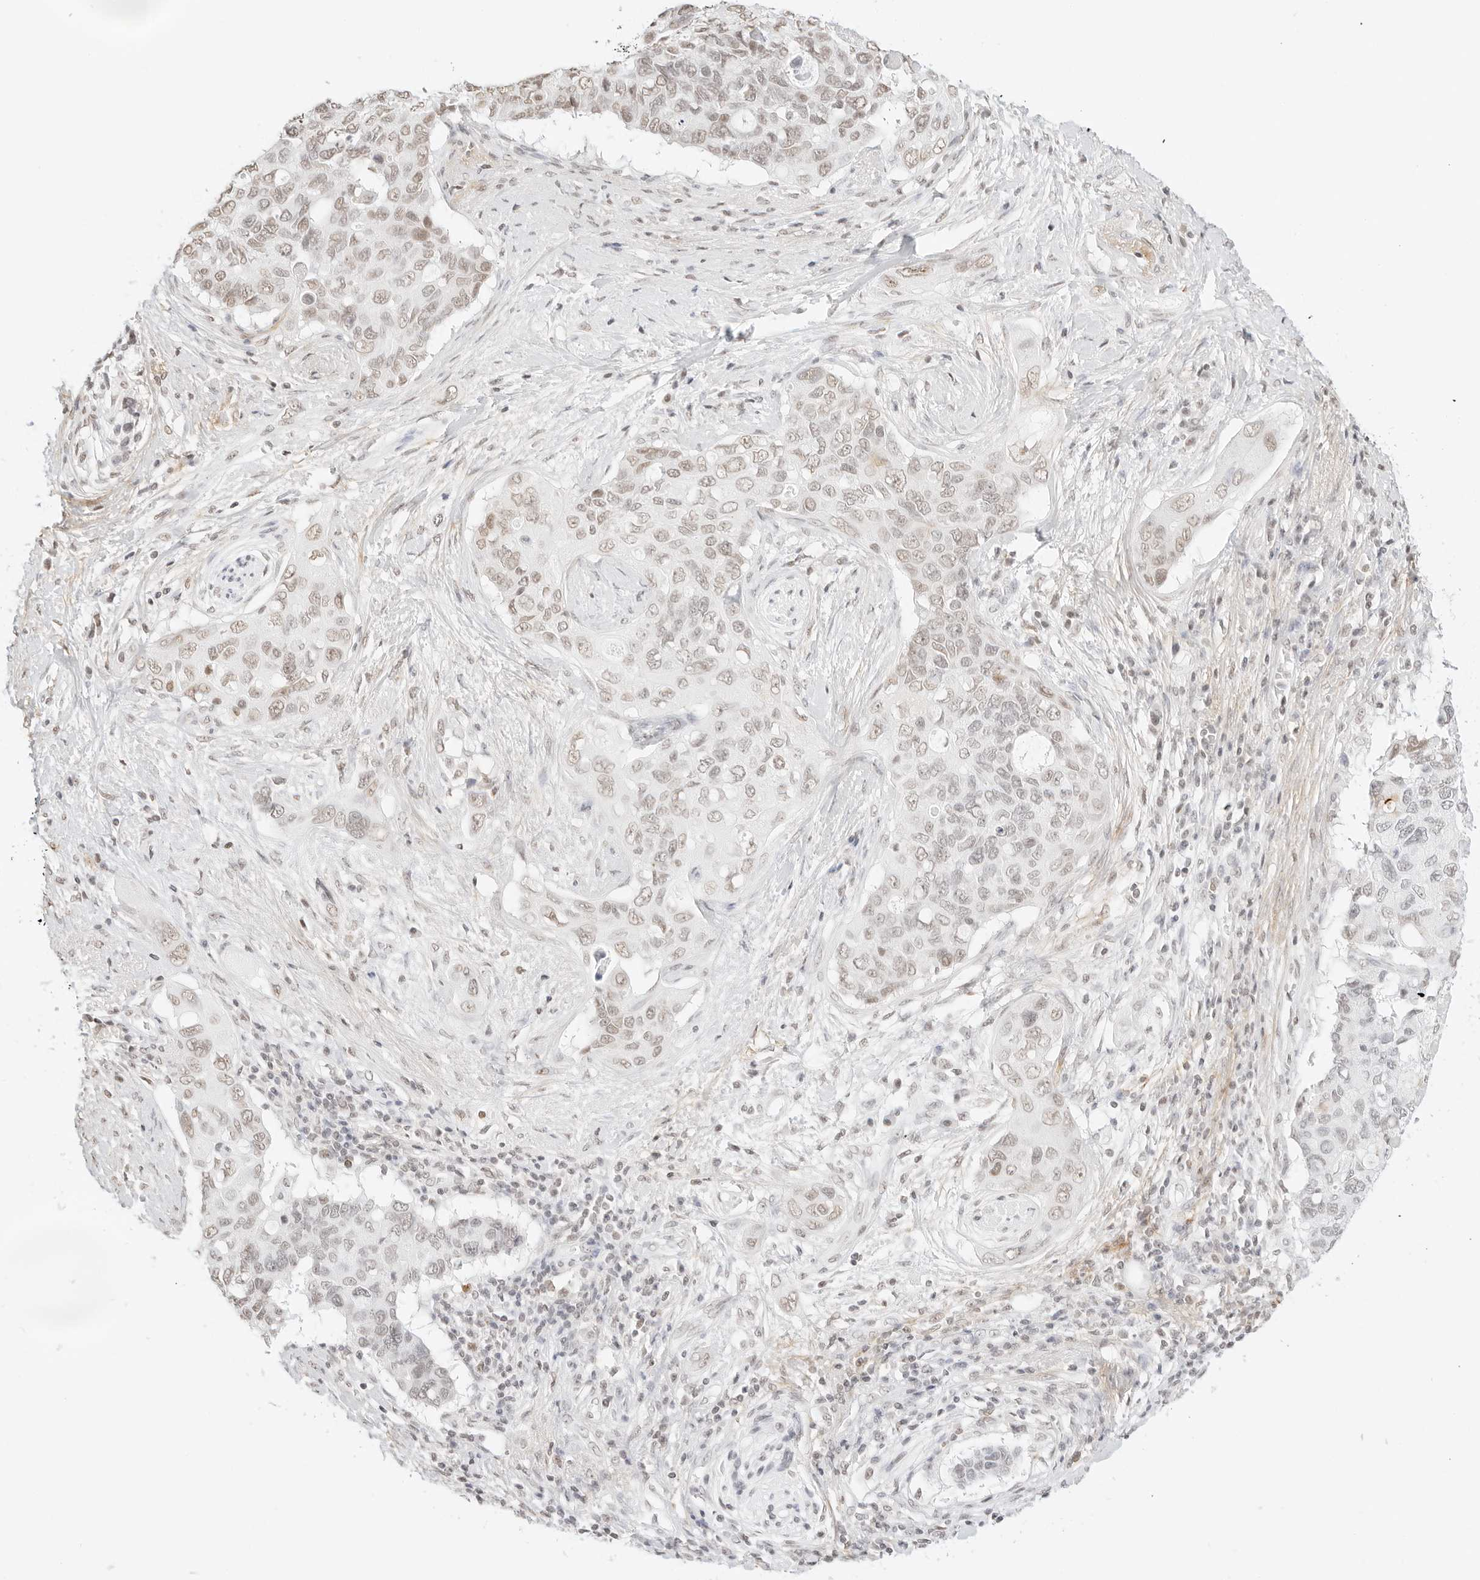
{"staining": {"intensity": "weak", "quantity": "25%-75%", "location": "nuclear"}, "tissue": "pancreatic cancer", "cell_type": "Tumor cells", "image_type": "cancer", "snomed": [{"axis": "morphology", "description": "Adenocarcinoma, NOS"}, {"axis": "topography", "description": "Pancreas"}], "caption": "IHC histopathology image of neoplastic tissue: human pancreatic cancer stained using immunohistochemistry reveals low levels of weak protein expression localized specifically in the nuclear of tumor cells, appearing as a nuclear brown color.", "gene": "FBLN5", "patient": {"sex": "female", "age": 56}}